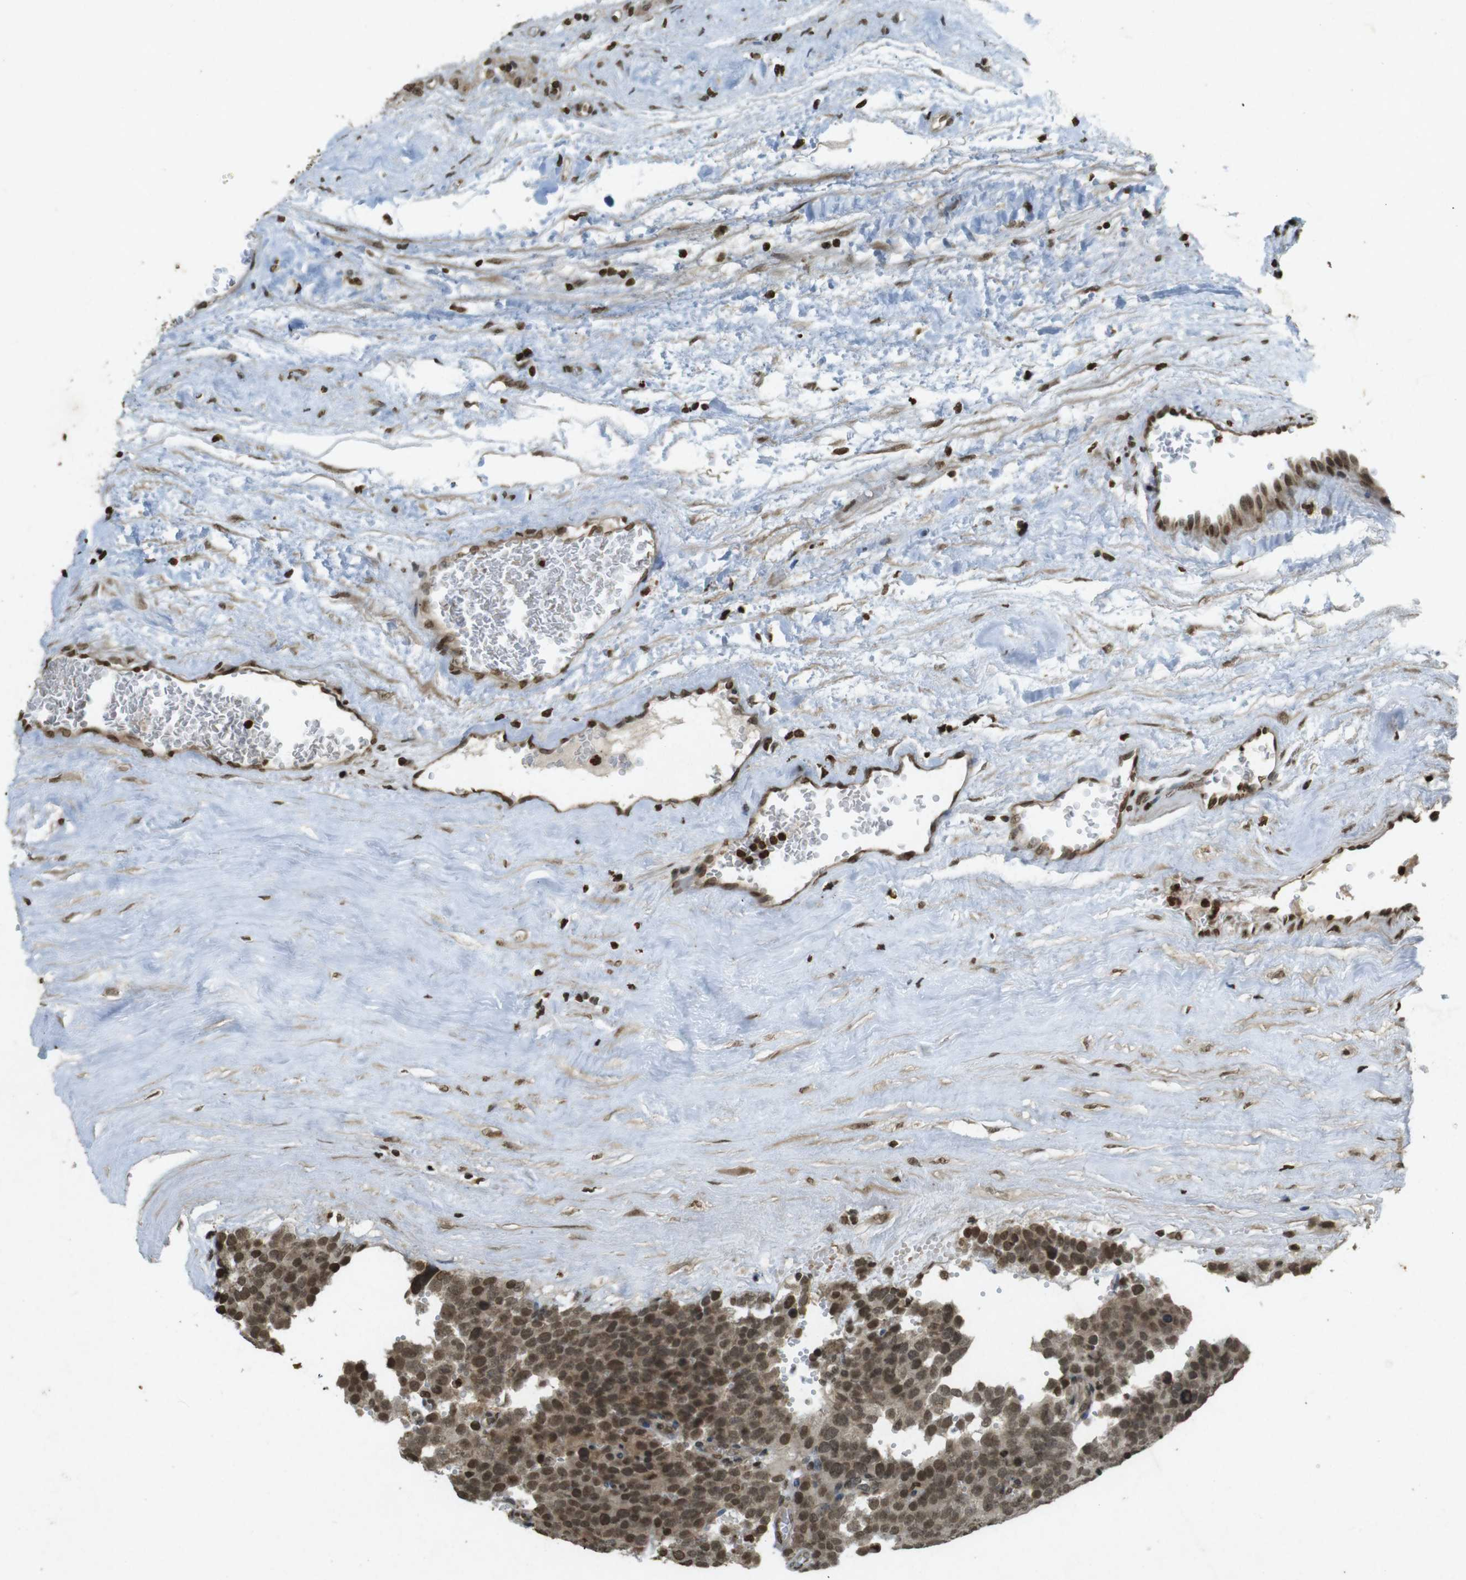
{"staining": {"intensity": "moderate", "quantity": ">75%", "location": "cytoplasmic/membranous,nuclear"}, "tissue": "testis cancer", "cell_type": "Tumor cells", "image_type": "cancer", "snomed": [{"axis": "morphology", "description": "Normal tissue, NOS"}, {"axis": "morphology", "description": "Seminoma, NOS"}, {"axis": "topography", "description": "Testis"}], "caption": "Approximately >75% of tumor cells in testis cancer (seminoma) show moderate cytoplasmic/membranous and nuclear protein positivity as visualized by brown immunohistochemical staining.", "gene": "ORC4", "patient": {"sex": "male", "age": 71}}